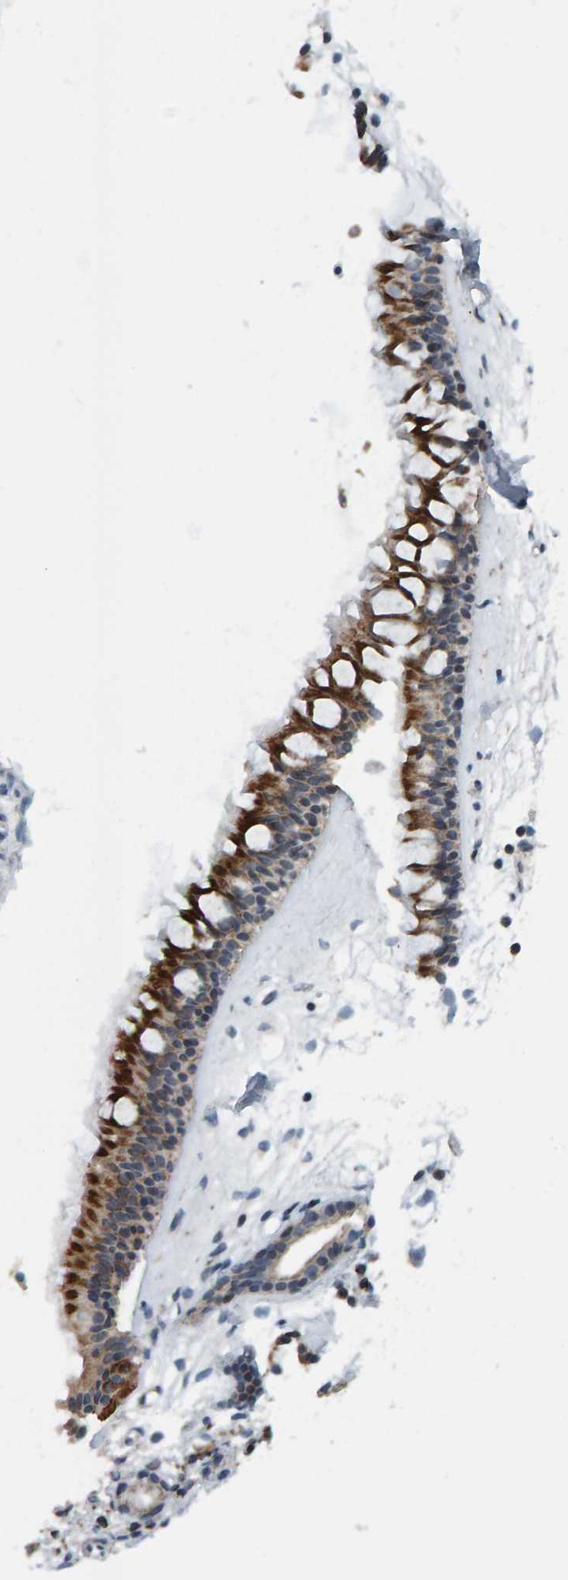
{"staining": {"intensity": "strong", "quantity": "25%-75%", "location": "cytoplasmic/membranous"}, "tissue": "nasopharynx", "cell_type": "Respiratory epithelial cells", "image_type": "normal", "snomed": [{"axis": "morphology", "description": "Normal tissue, NOS"}, {"axis": "topography", "description": "Nasopharynx"}], "caption": "Respiratory epithelial cells exhibit strong cytoplasmic/membranous staining in about 25%-75% of cells in normal nasopharynx. (DAB IHC, brown staining for protein, blue staining for nuclei).", "gene": "ZNF48", "patient": {"sex": "female", "age": 42}}